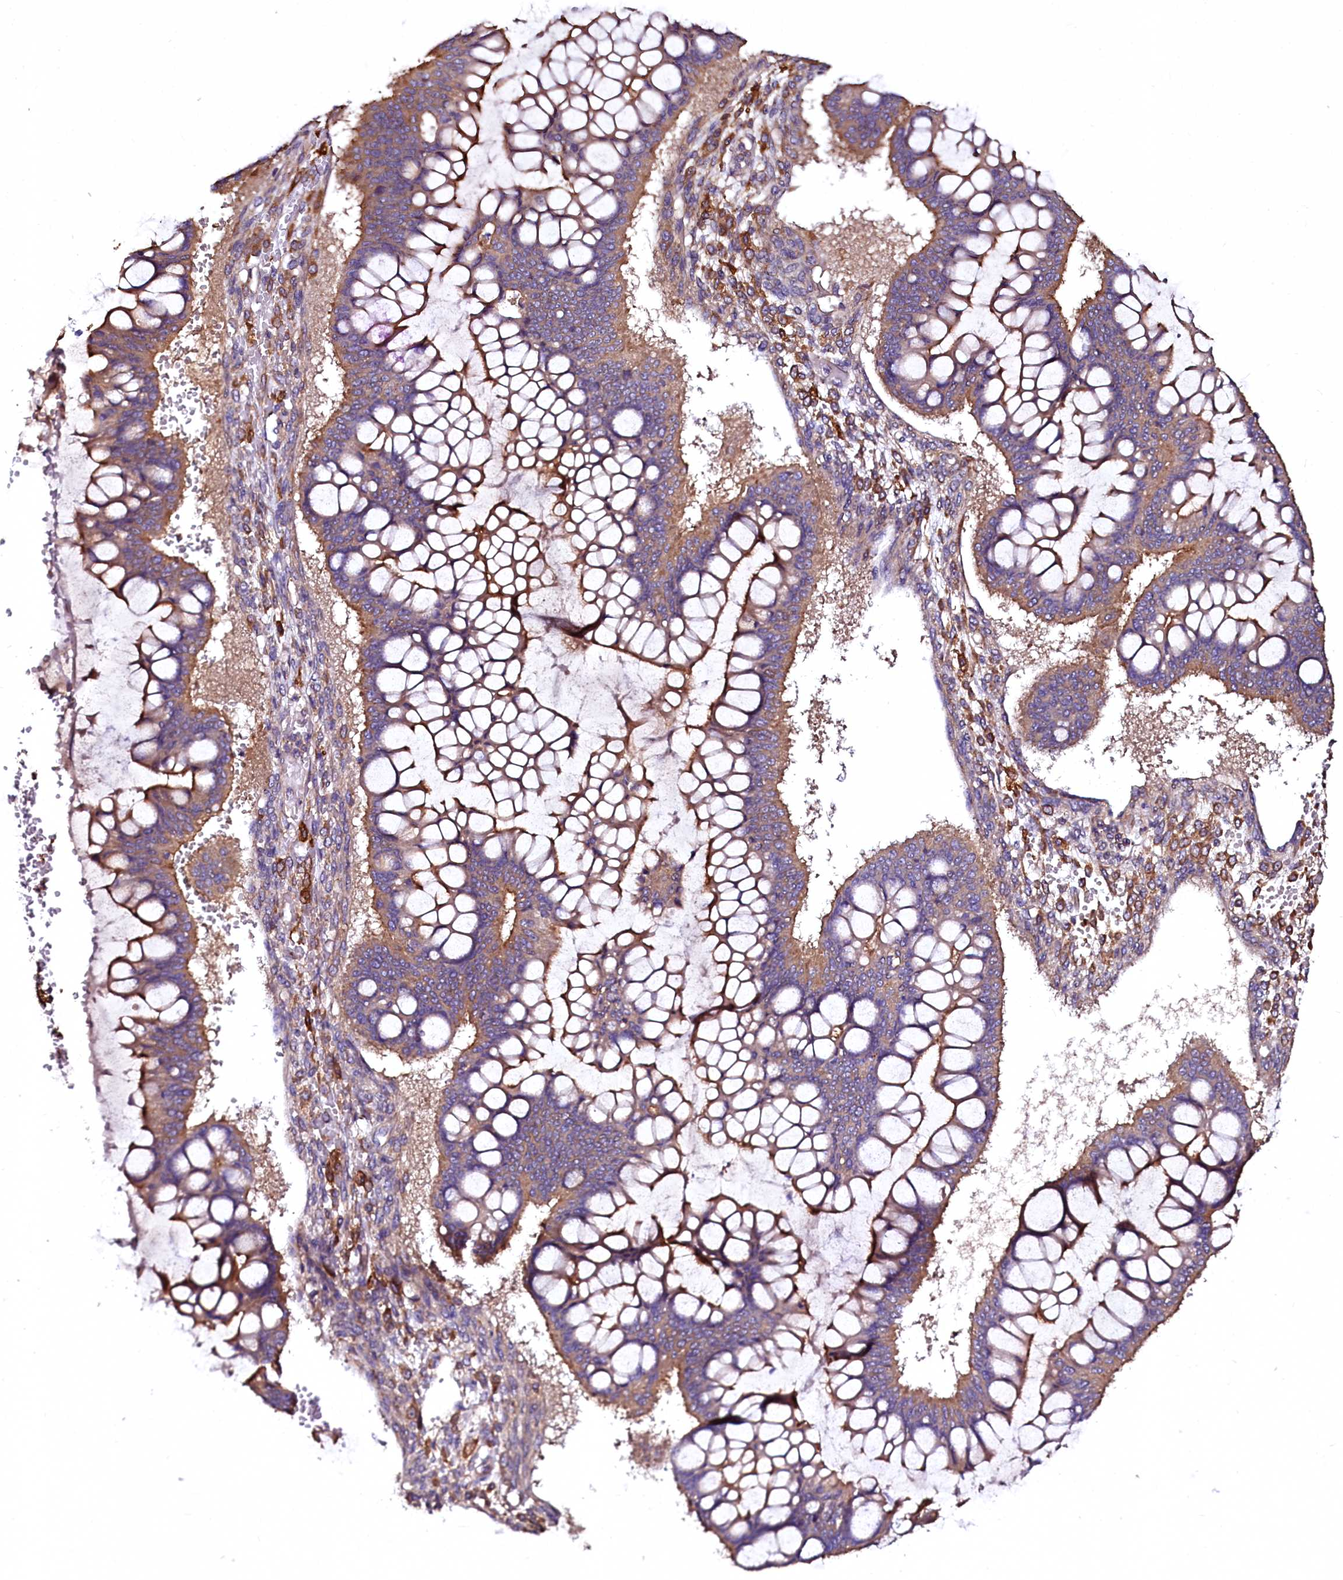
{"staining": {"intensity": "moderate", "quantity": ">75%", "location": "cytoplasmic/membranous"}, "tissue": "ovarian cancer", "cell_type": "Tumor cells", "image_type": "cancer", "snomed": [{"axis": "morphology", "description": "Cystadenocarcinoma, mucinous, NOS"}, {"axis": "topography", "description": "Ovary"}], "caption": "Immunohistochemistry photomicrograph of neoplastic tissue: mucinous cystadenocarcinoma (ovarian) stained using IHC displays medium levels of moderate protein expression localized specifically in the cytoplasmic/membranous of tumor cells, appearing as a cytoplasmic/membranous brown color.", "gene": "APPL2", "patient": {"sex": "female", "age": 73}}